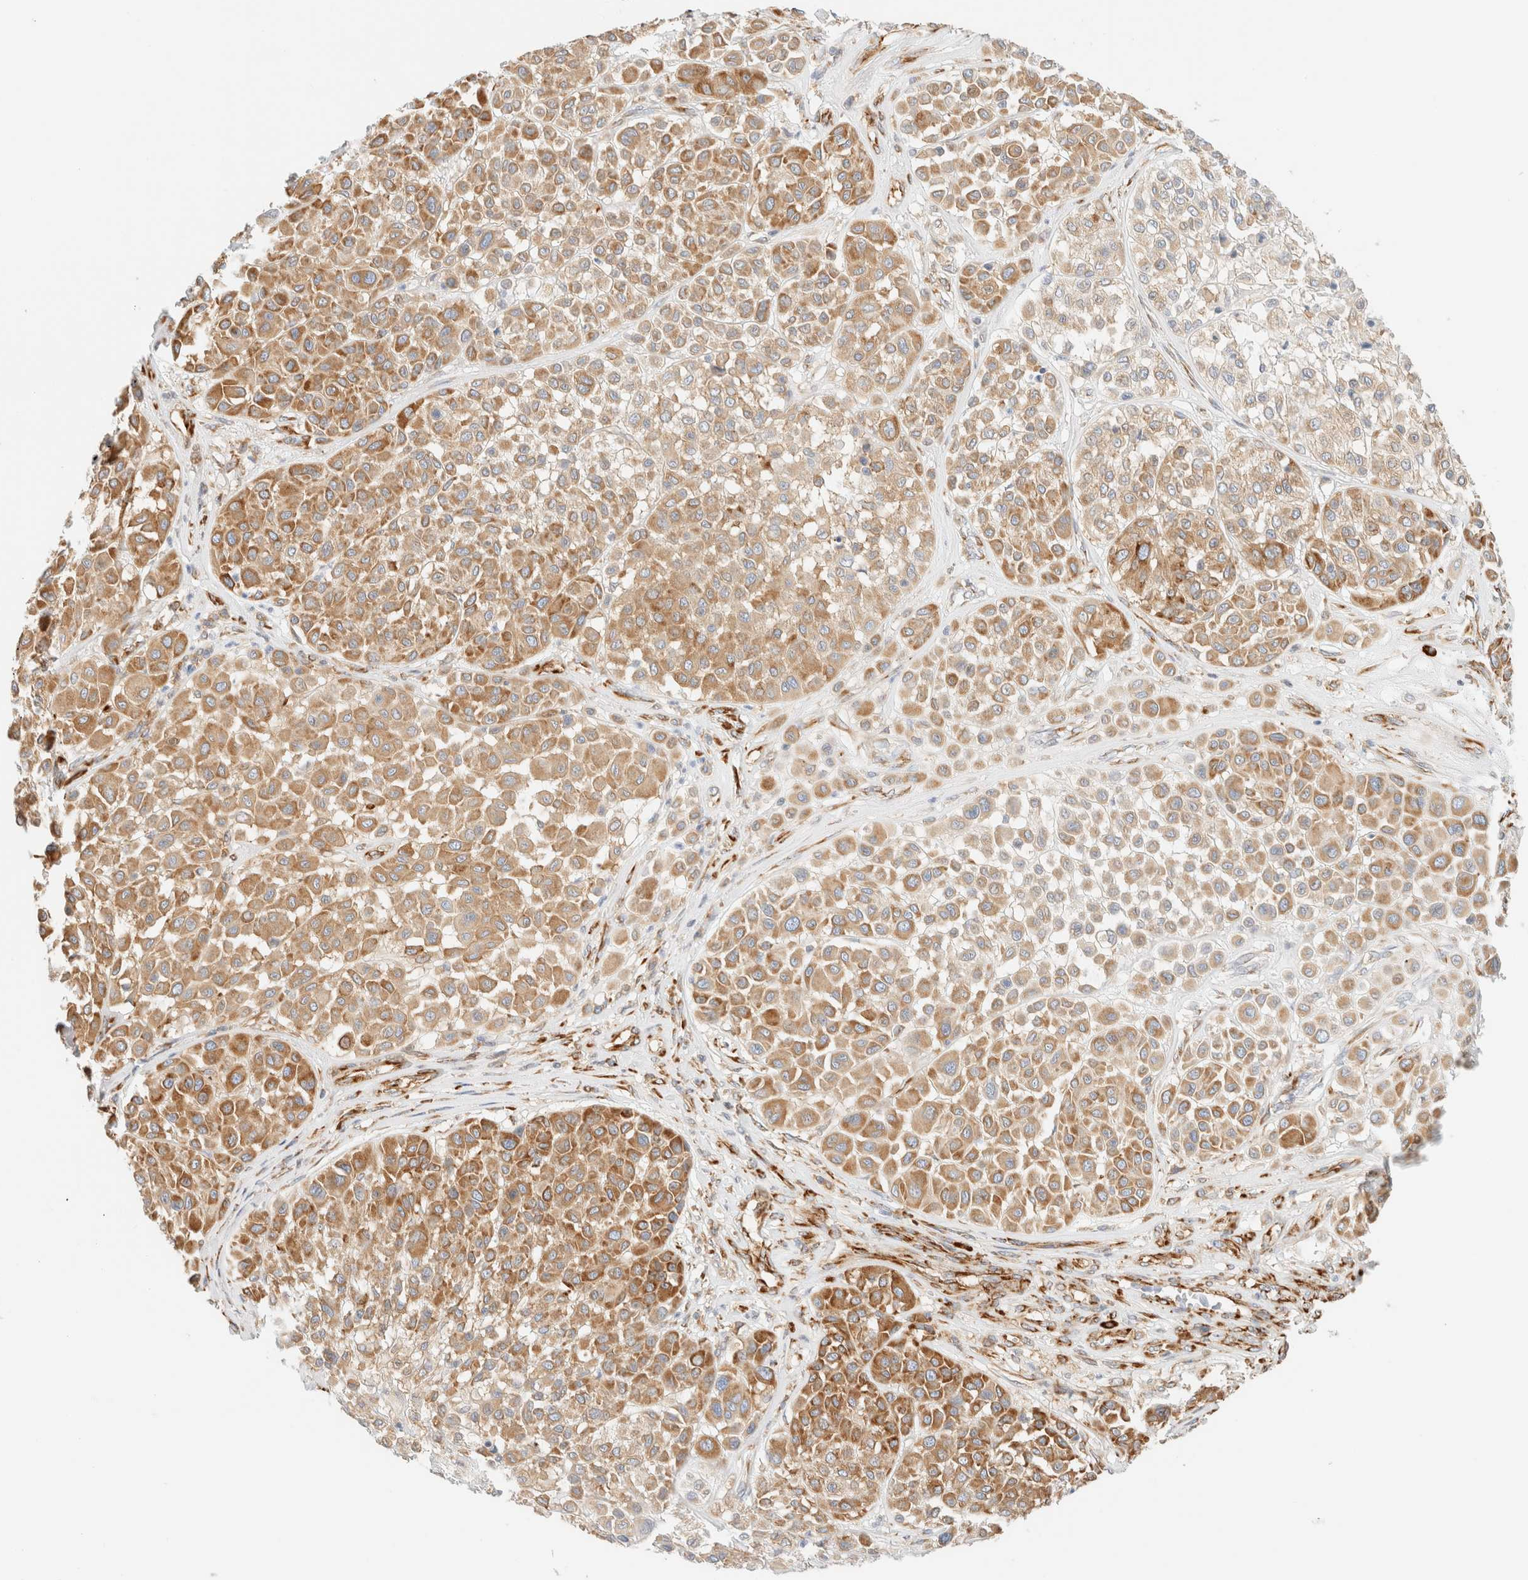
{"staining": {"intensity": "moderate", "quantity": ">75%", "location": "cytoplasmic/membranous"}, "tissue": "melanoma", "cell_type": "Tumor cells", "image_type": "cancer", "snomed": [{"axis": "morphology", "description": "Malignant melanoma, Metastatic site"}, {"axis": "topography", "description": "Soft tissue"}], "caption": "Protein expression analysis of human malignant melanoma (metastatic site) reveals moderate cytoplasmic/membranous positivity in approximately >75% of tumor cells.", "gene": "ZC2HC1A", "patient": {"sex": "male", "age": 41}}